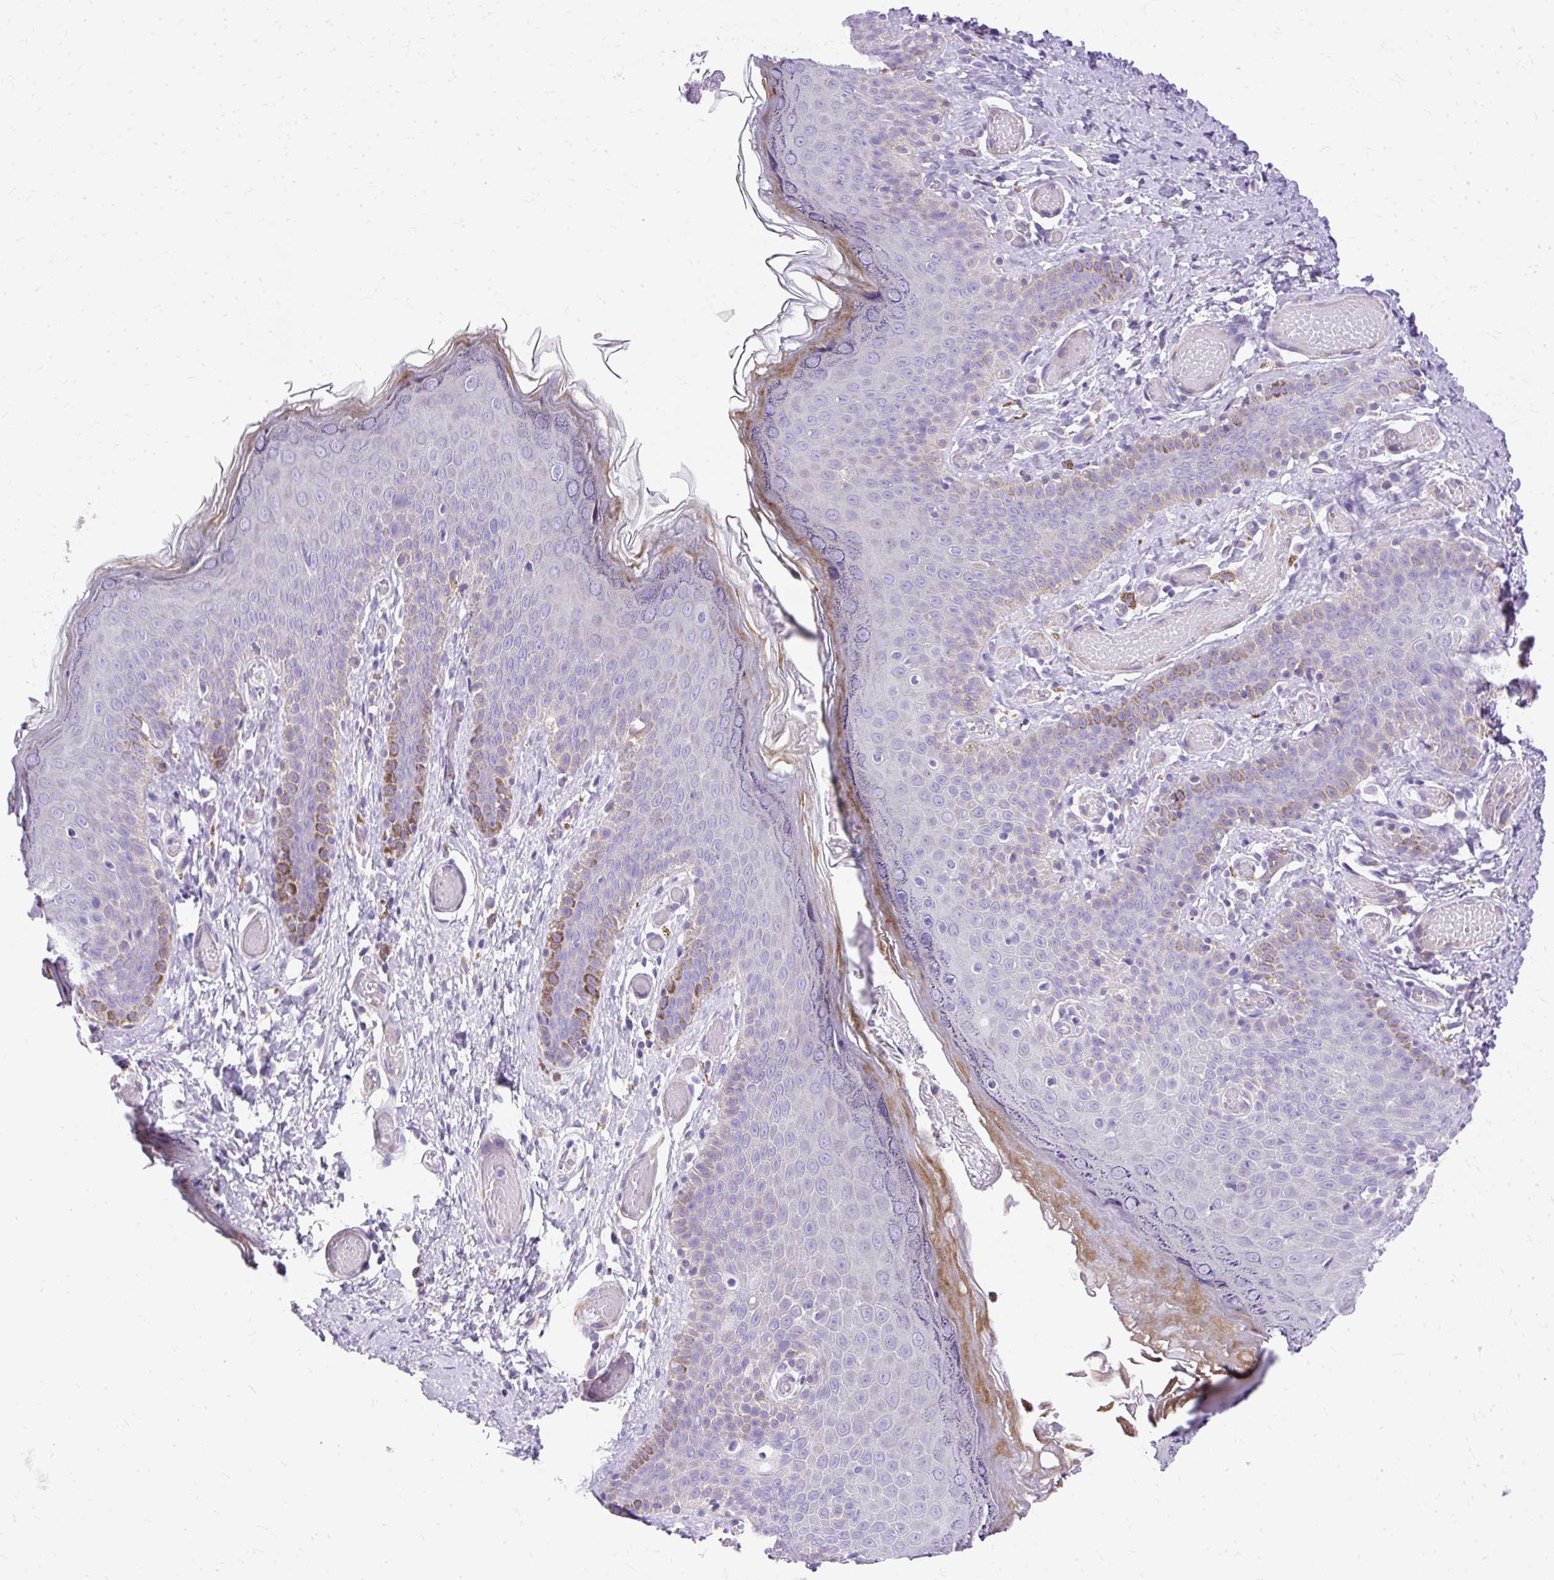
{"staining": {"intensity": "moderate", "quantity": "<25%", "location": "cytoplasmic/membranous"}, "tissue": "skin", "cell_type": "Epidermal cells", "image_type": "normal", "snomed": [{"axis": "morphology", "description": "Normal tissue, NOS"}, {"axis": "topography", "description": "Anal"}], "caption": "IHC (DAB (3,3'-diaminobenzidine)) staining of benign human skin reveals moderate cytoplasmic/membranous protein expression in approximately <25% of epidermal cells.", "gene": "MYO6", "patient": {"sex": "female", "age": 40}}